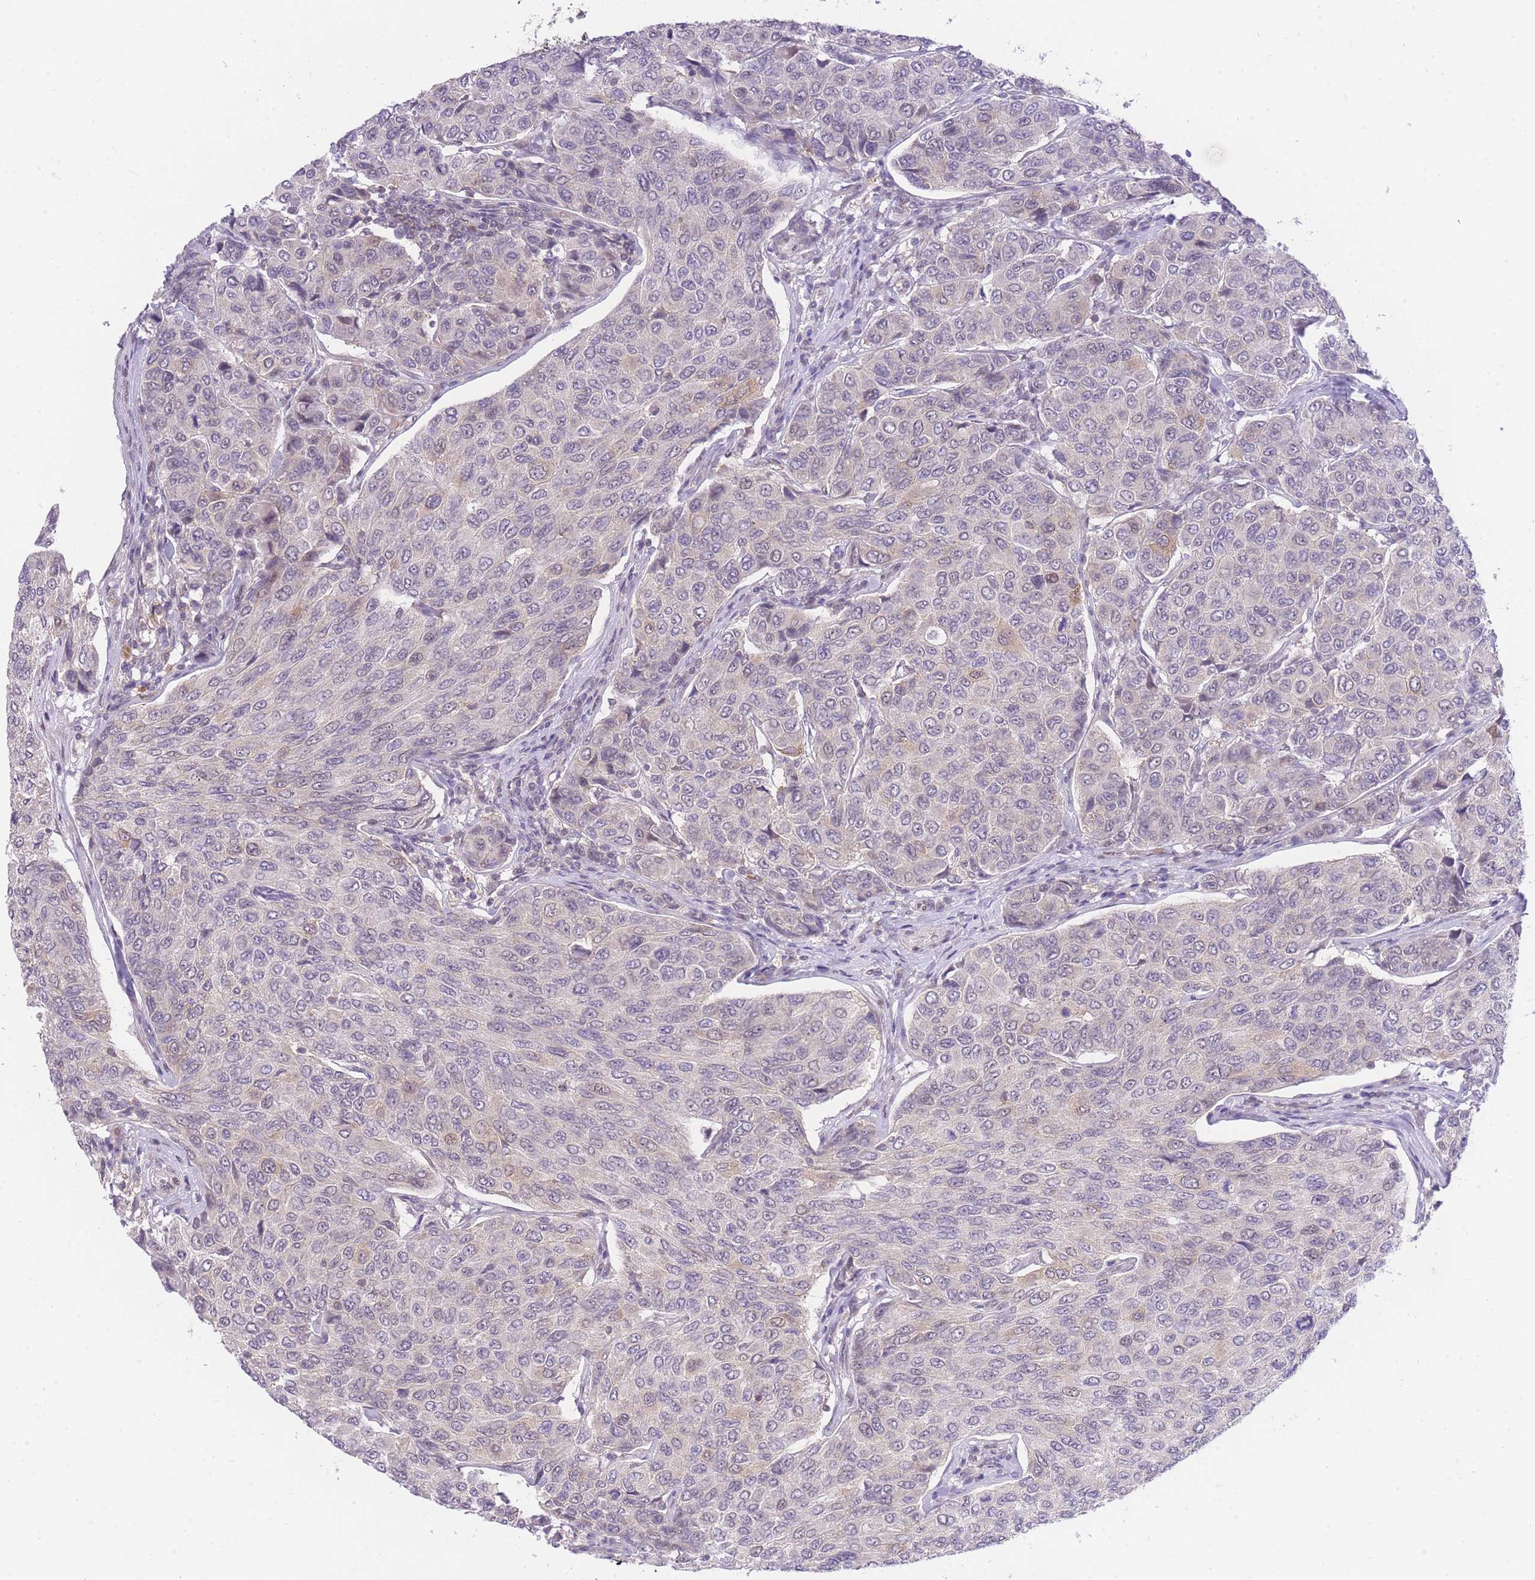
{"staining": {"intensity": "weak", "quantity": "<25%", "location": "cytoplasmic/membranous"}, "tissue": "breast cancer", "cell_type": "Tumor cells", "image_type": "cancer", "snomed": [{"axis": "morphology", "description": "Duct carcinoma"}, {"axis": "topography", "description": "Breast"}], "caption": "High power microscopy histopathology image of an immunohistochemistry (IHC) histopathology image of breast cancer (invasive ductal carcinoma), revealing no significant positivity in tumor cells. (Stains: DAB (3,3'-diaminobenzidine) immunohistochemistry with hematoxylin counter stain, Microscopy: brightfield microscopy at high magnification).", "gene": "STK39", "patient": {"sex": "female", "age": 55}}